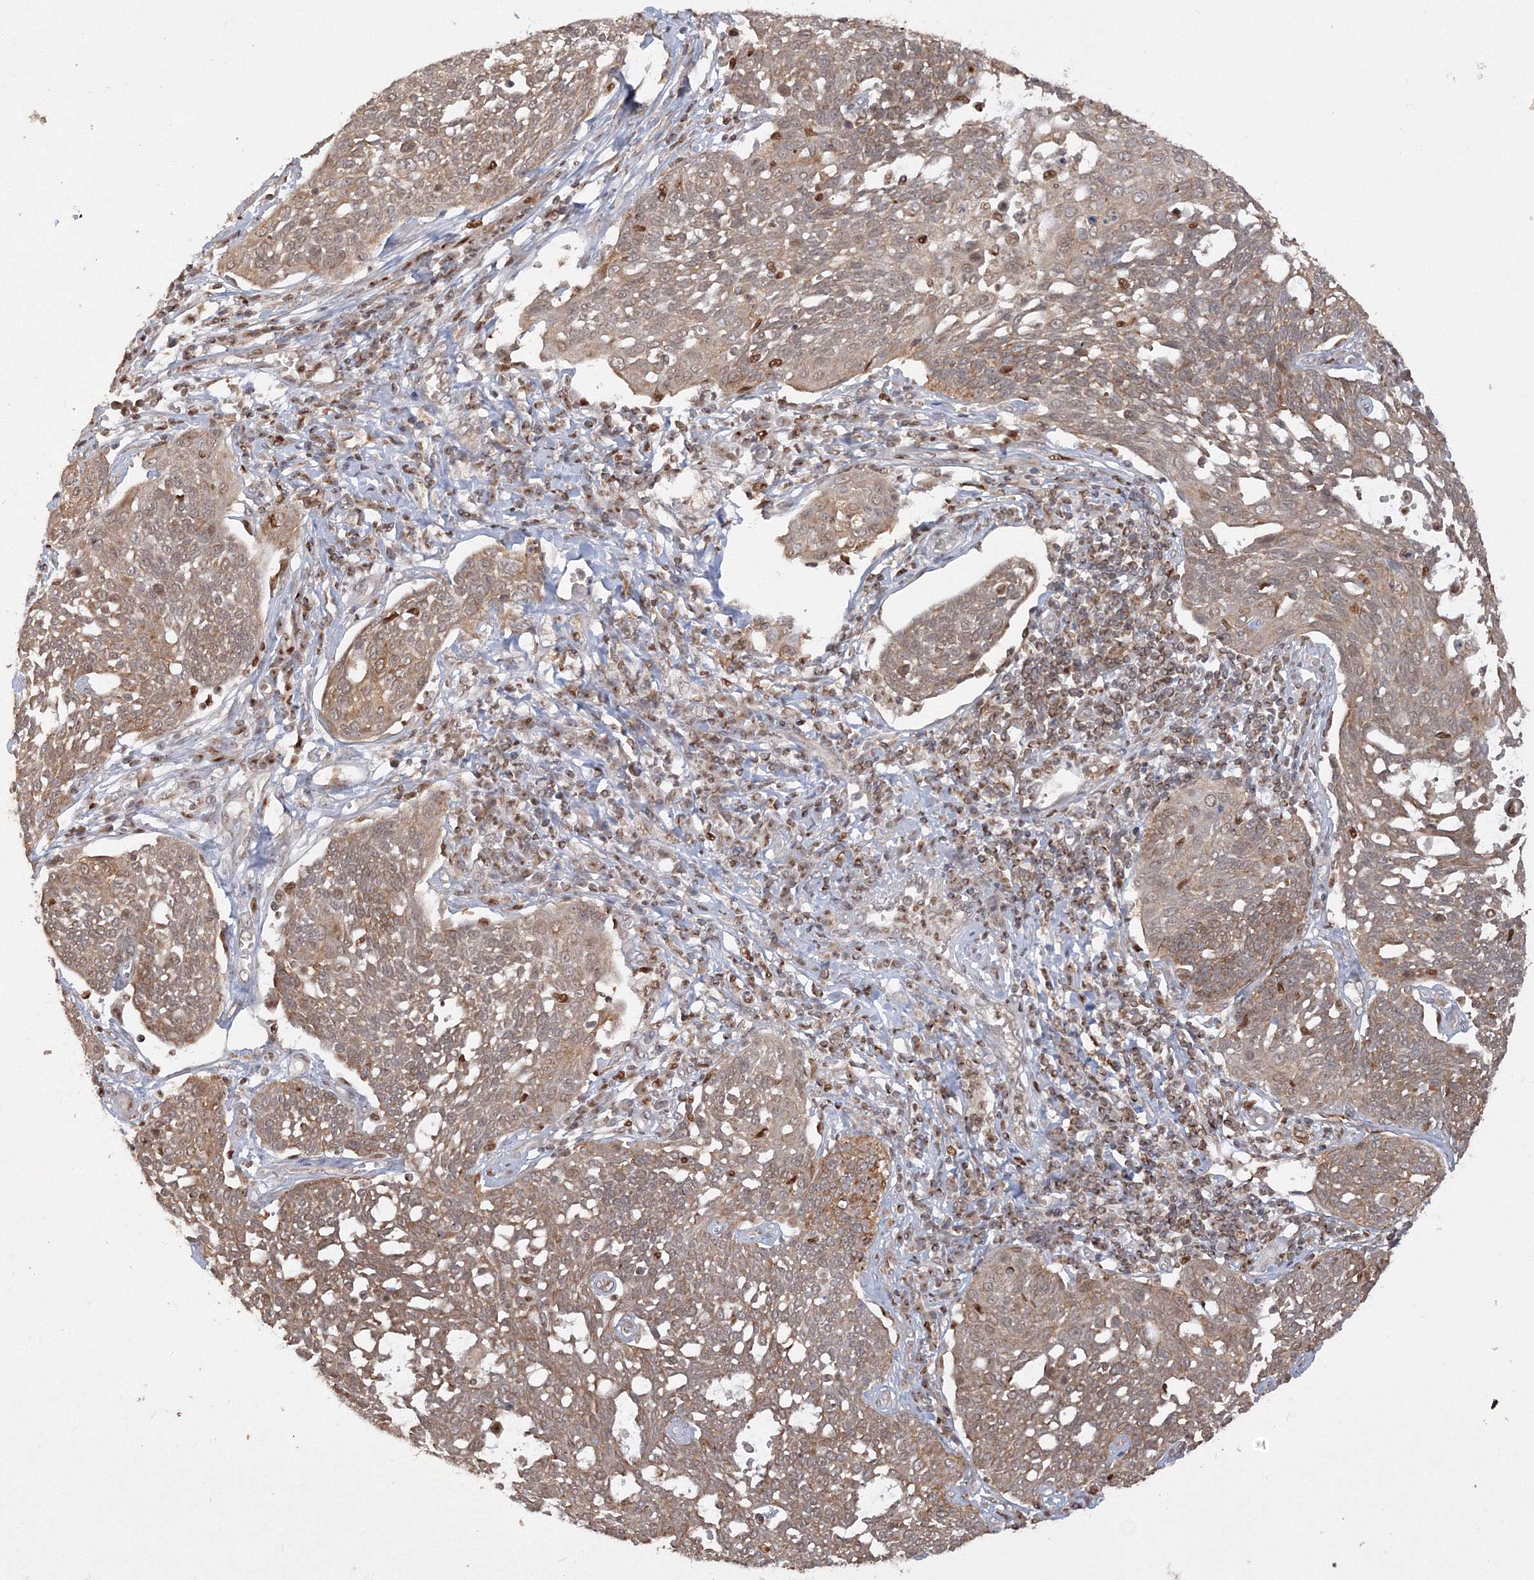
{"staining": {"intensity": "weak", "quantity": ">75%", "location": "cytoplasmic/membranous"}, "tissue": "cervical cancer", "cell_type": "Tumor cells", "image_type": "cancer", "snomed": [{"axis": "morphology", "description": "Squamous cell carcinoma, NOS"}, {"axis": "topography", "description": "Cervix"}], "caption": "Human cervical squamous cell carcinoma stained with a protein marker demonstrates weak staining in tumor cells.", "gene": "TMEM50B", "patient": {"sex": "female", "age": 34}}